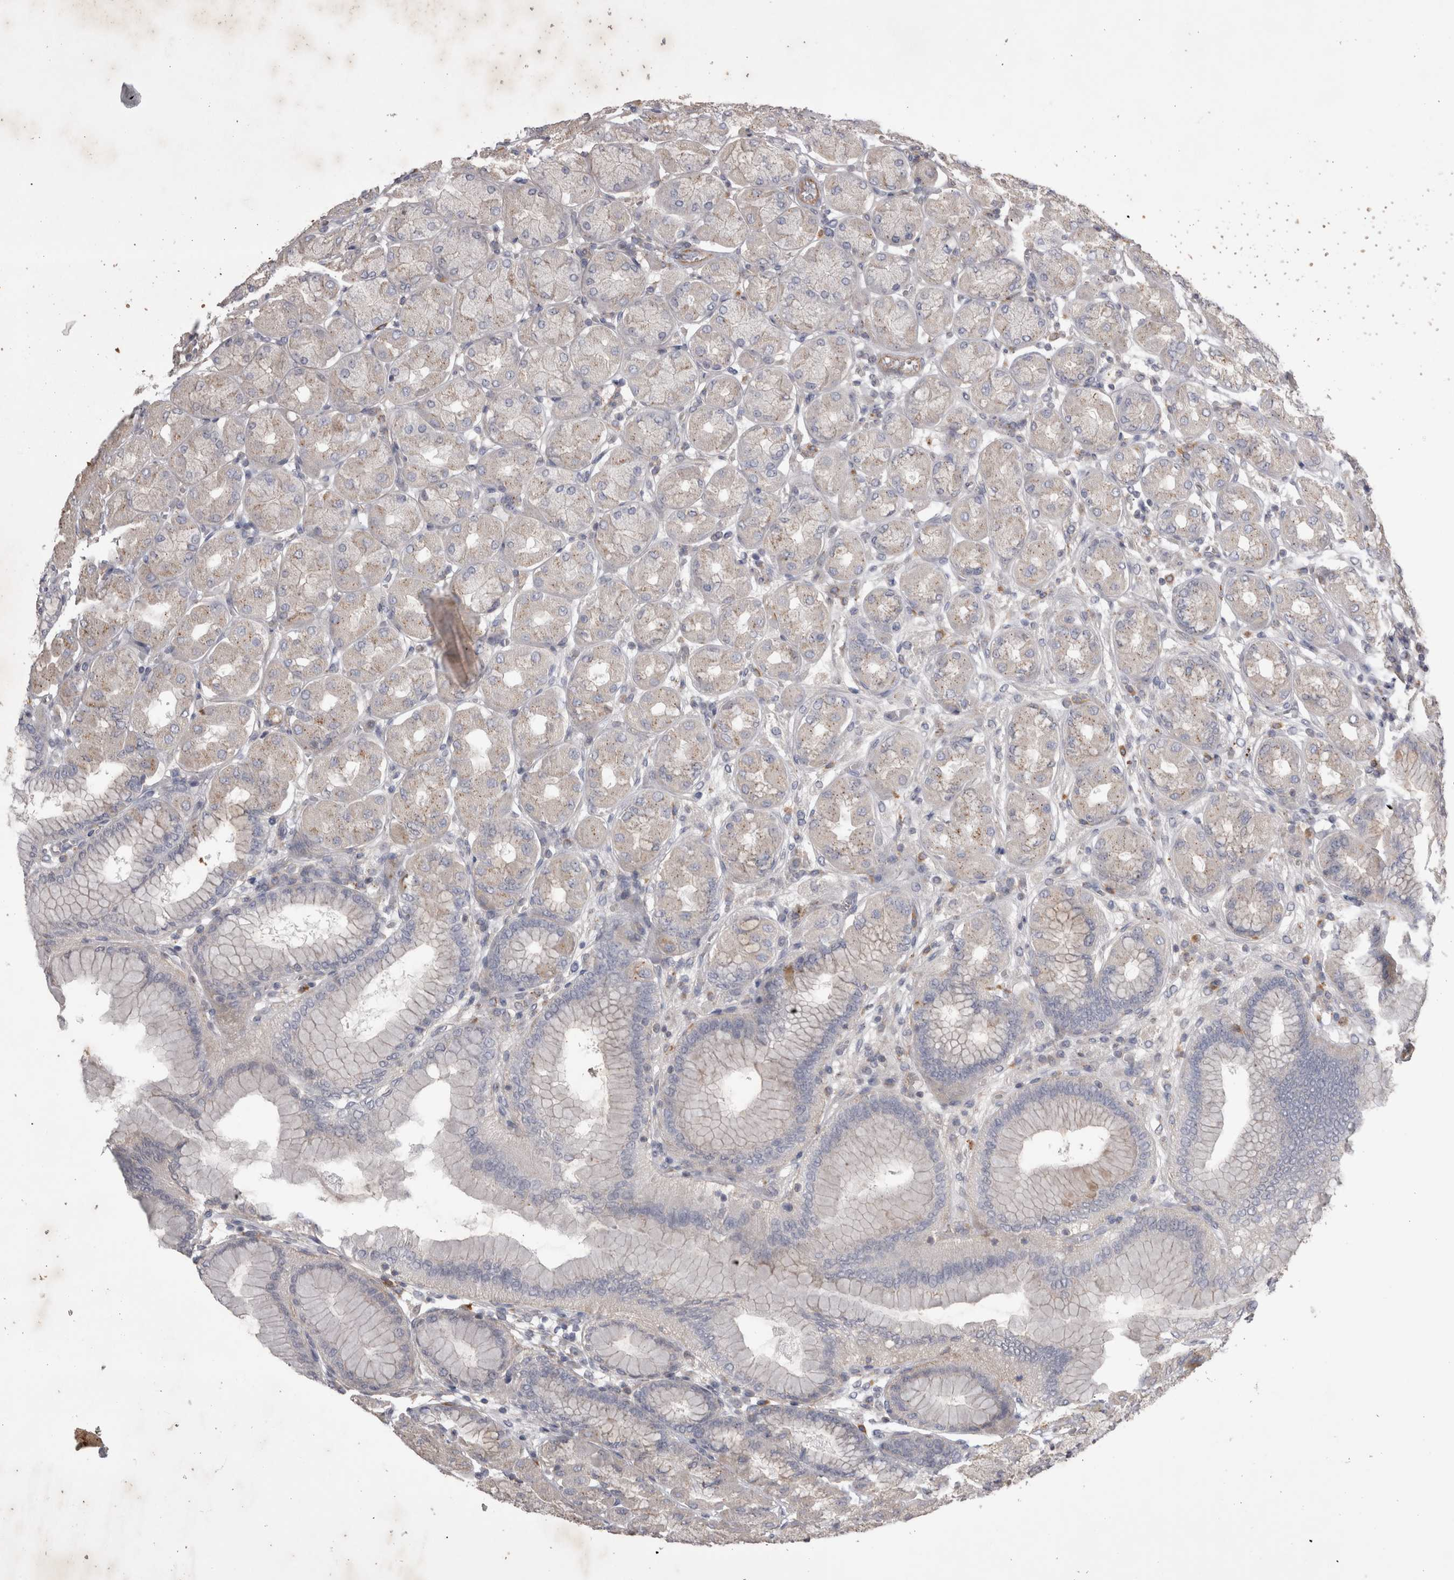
{"staining": {"intensity": "negative", "quantity": "none", "location": "none"}, "tissue": "stomach", "cell_type": "Glandular cells", "image_type": "normal", "snomed": [{"axis": "morphology", "description": "Normal tissue, NOS"}, {"axis": "topography", "description": "Stomach, upper"}], "caption": "This is an IHC image of benign human stomach. There is no staining in glandular cells.", "gene": "STRADB", "patient": {"sex": "female", "age": 56}}